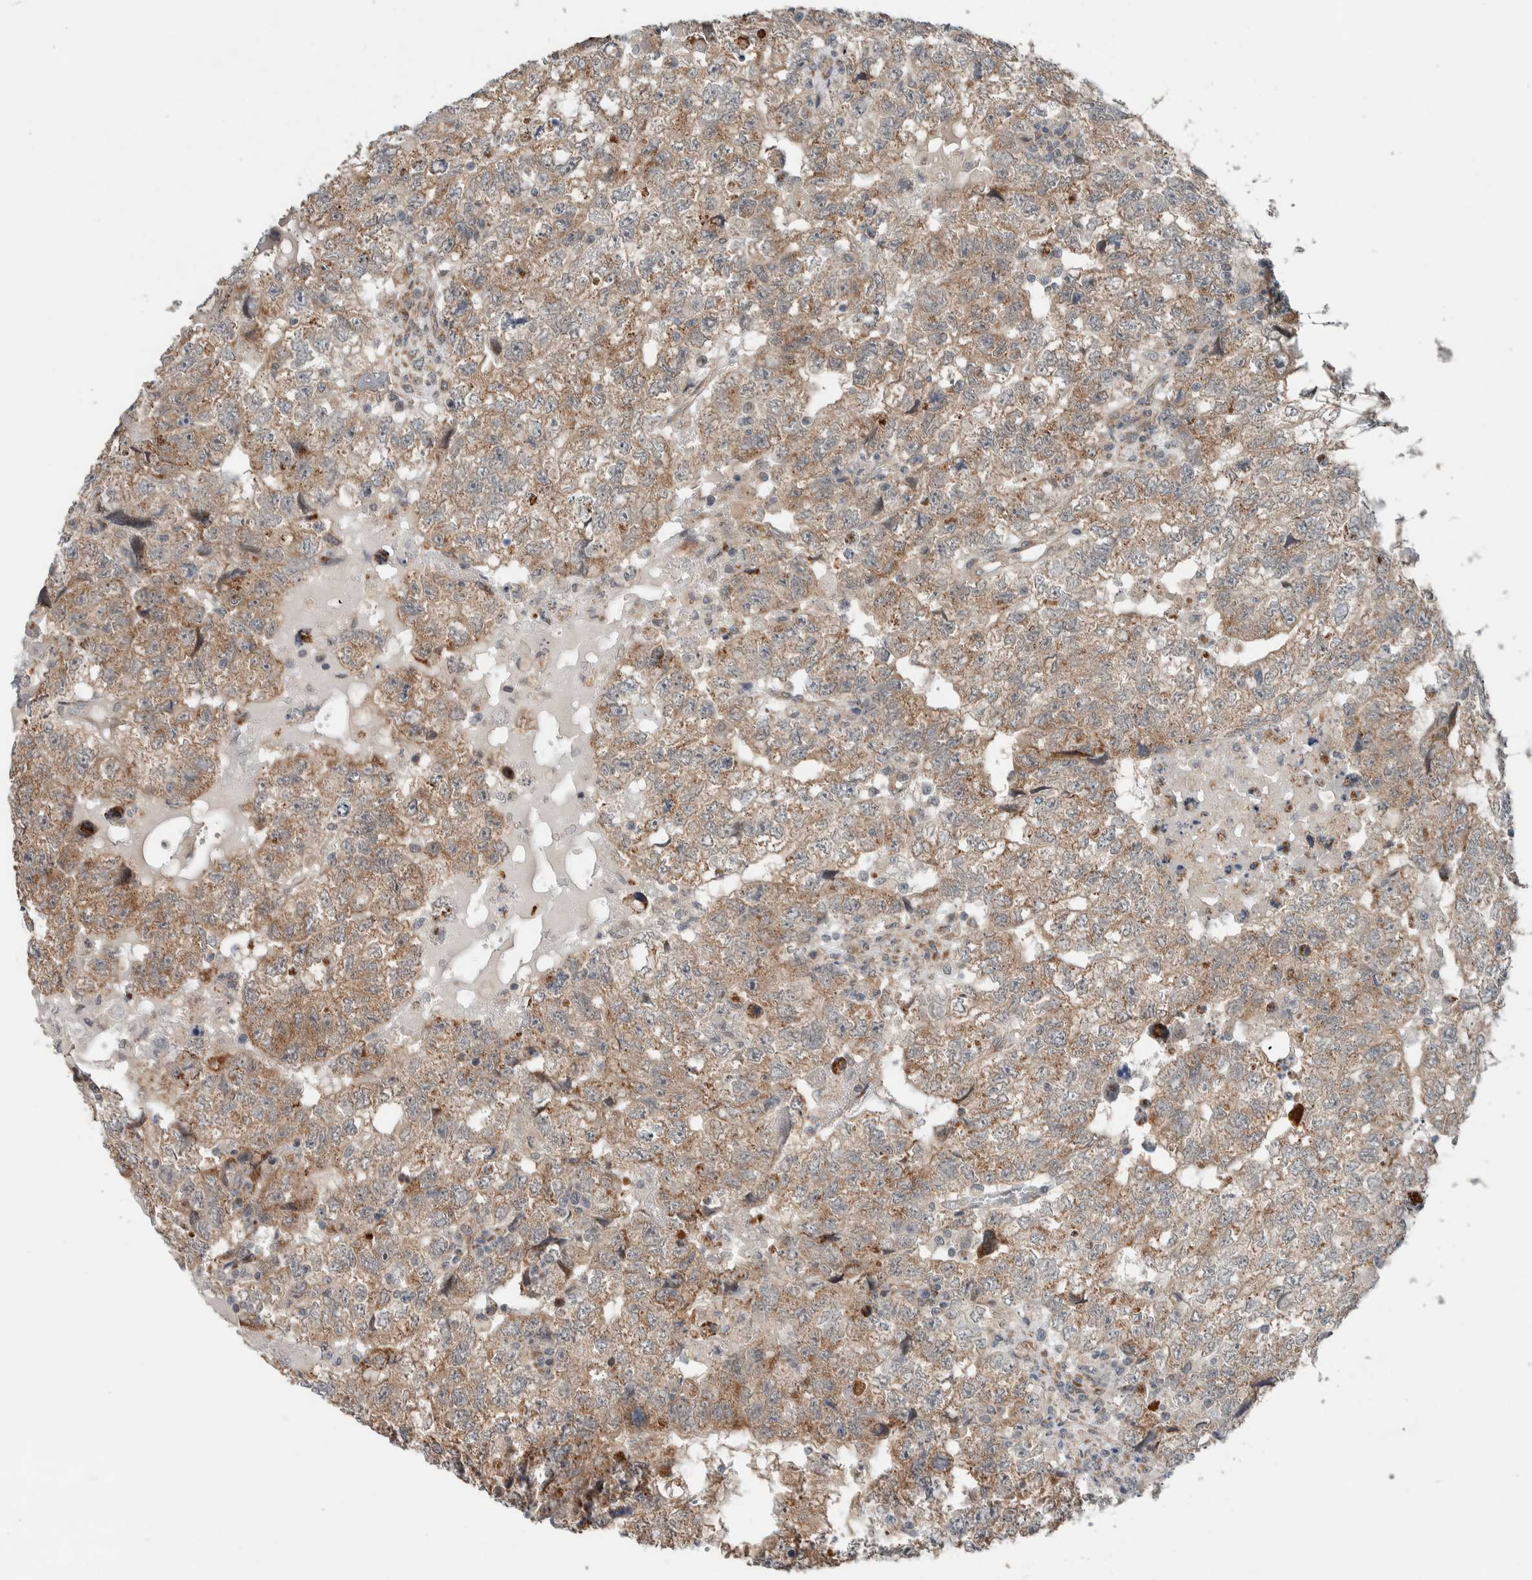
{"staining": {"intensity": "moderate", "quantity": ">75%", "location": "cytoplasmic/membranous"}, "tissue": "testis cancer", "cell_type": "Tumor cells", "image_type": "cancer", "snomed": [{"axis": "morphology", "description": "Carcinoma, Embryonal, NOS"}, {"axis": "topography", "description": "Testis"}], "caption": "Immunohistochemistry of testis cancer reveals medium levels of moderate cytoplasmic/membranous staining in approximately >75% of tumor cells.", "gene": "RERE", "patient": {"sex": "male", "age": 36}}